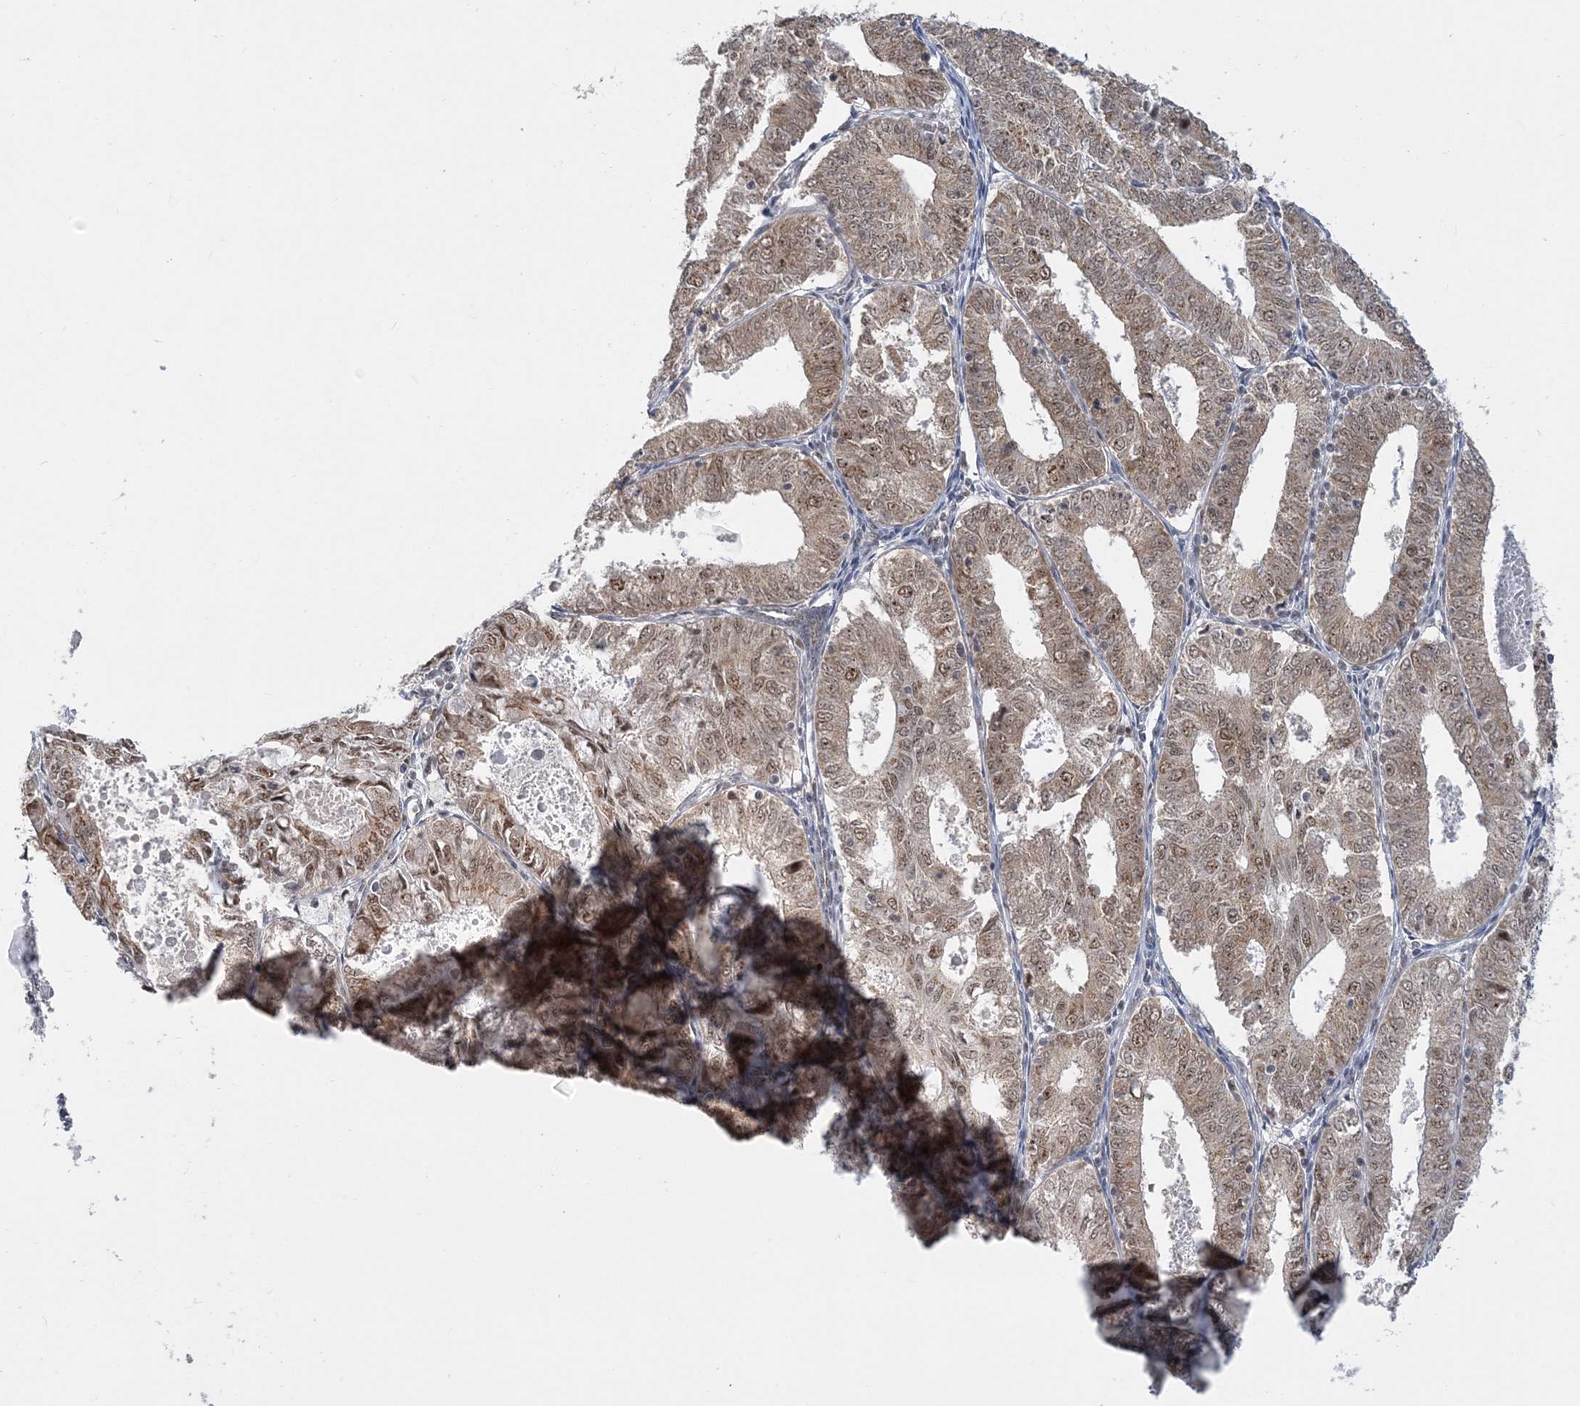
{"staining": {"intensity": "moderate", "quantity": ">75%", "location": "cytoplasmic/membranous,nuclear"}, "tissue": "endometrial cancer", "cell_type": "Tumor cells", "image_type": "cancer", "snomed": [{"axis": "morphology", "description": "Adenocarcinoma, NOS"}, {"axis": "topography", "description": "Endometrium"}], "caption": "Endometrial adenocarcinoma stained for a protein (brown) demonstrates moderate cytoplasmic/membranous and nuclear positive expression in approximately >75% of tumor cells.", "gene": "PLRG1", "patient": {"sex": "female", "age": 57}}